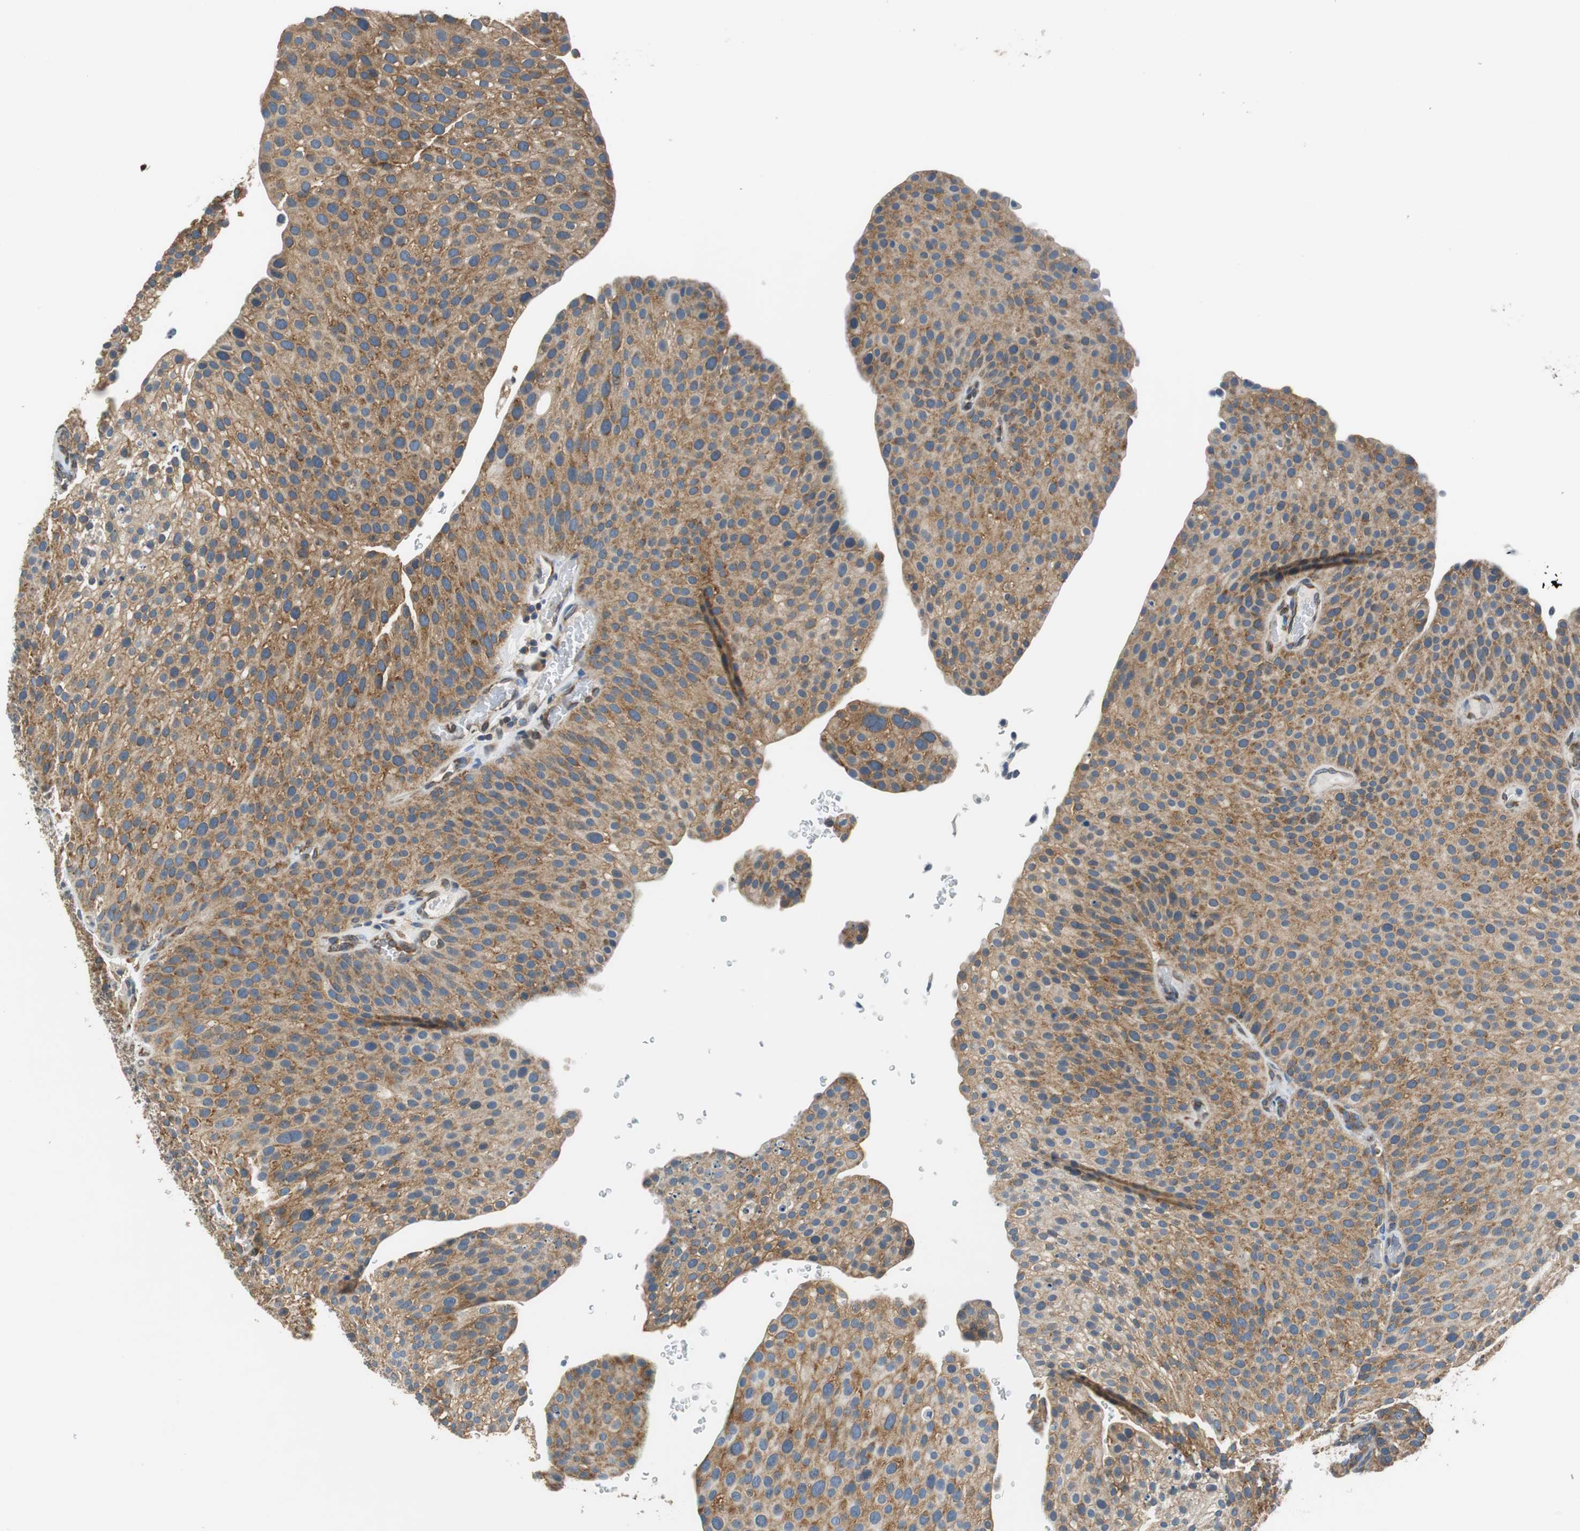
{"staining": {"intensity": "moderate", "quantity": ">75%", "location": "cytoplasmic/membranous"}, "tissue": "urothelial cancer", "cell_type": "Tumor cells", "image_type": "cancer", "snomed": [{"axis": "morphology", "description": "Urothelial carcinoma, Low grade"}, {"axis": "topography", "description": "Smooth muscle"}, {"axis": "topography", "description": "Urinary bladder"}], "caption": "Moderate cytoplasmic/membranous expression for a protein is identified in about >75% of tumor cells of urothelial carcinoma (low-grade) using immunohistochemistry.", "gene": "CNOT3", "patient": {"sex": "male", "age": 60}}